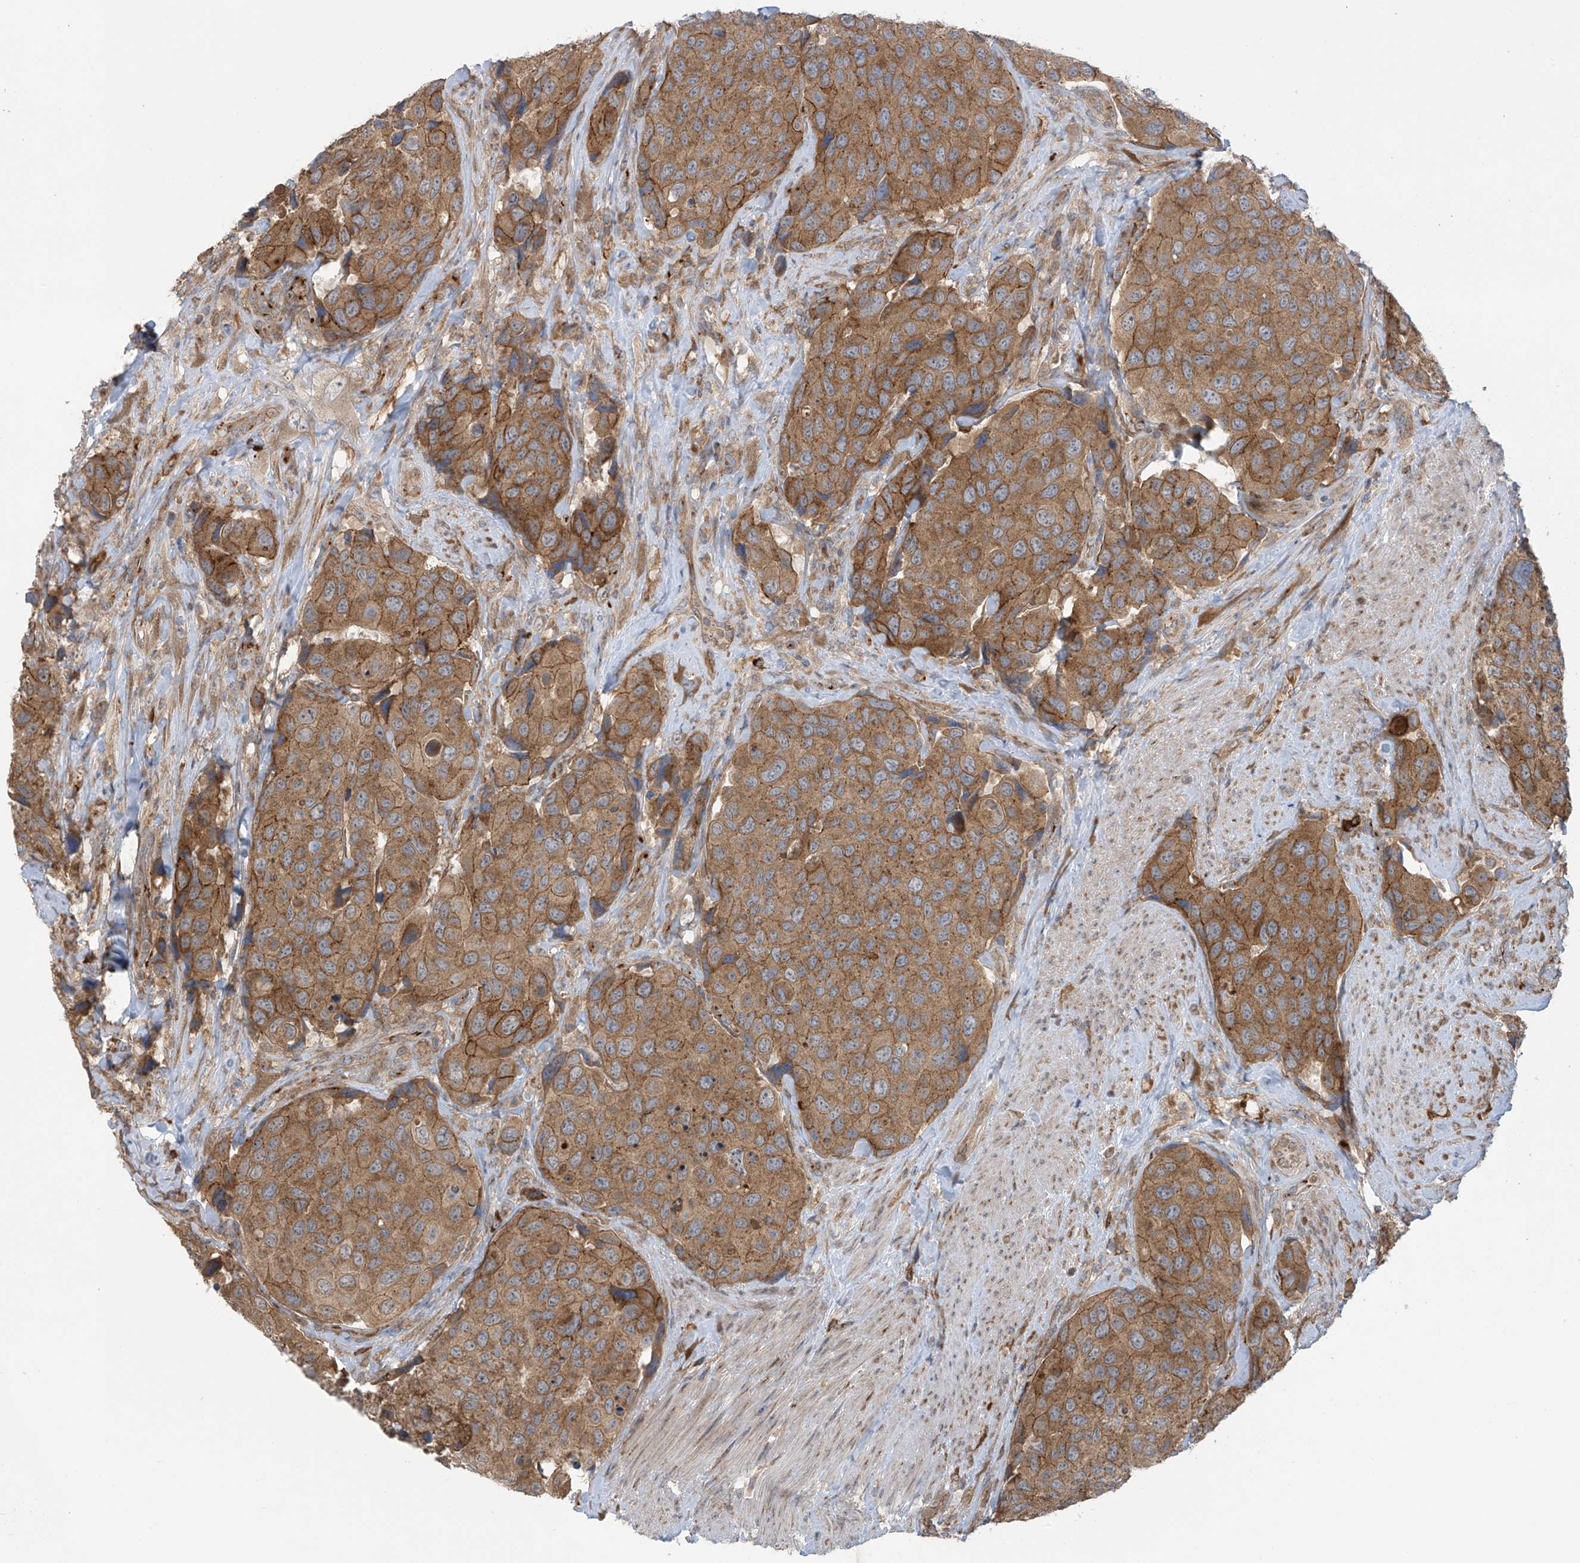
{"staining": {"intensity": "moderate", "quantity": ">75%", "location": "cytoplasmic/membranous"}, "tissue": "urothelial cancer", "cell_type": "Tumor cells", "image_type": "cancer", "snomed": [{"axis": "morphology", "description": "Urothelial carcinoma, High grade"}, {"axis": "topography", "description": "Urinary bladder"}], "caption": "Urothelial carcinoma (high-grade) stained for a protein (brown) reveals moderate cytoplasmic/membranous positive positivity in approximately >75% of tumor cells.", "gene": "KIAA1522", "patient": {"sex": "male", "age": 74}}